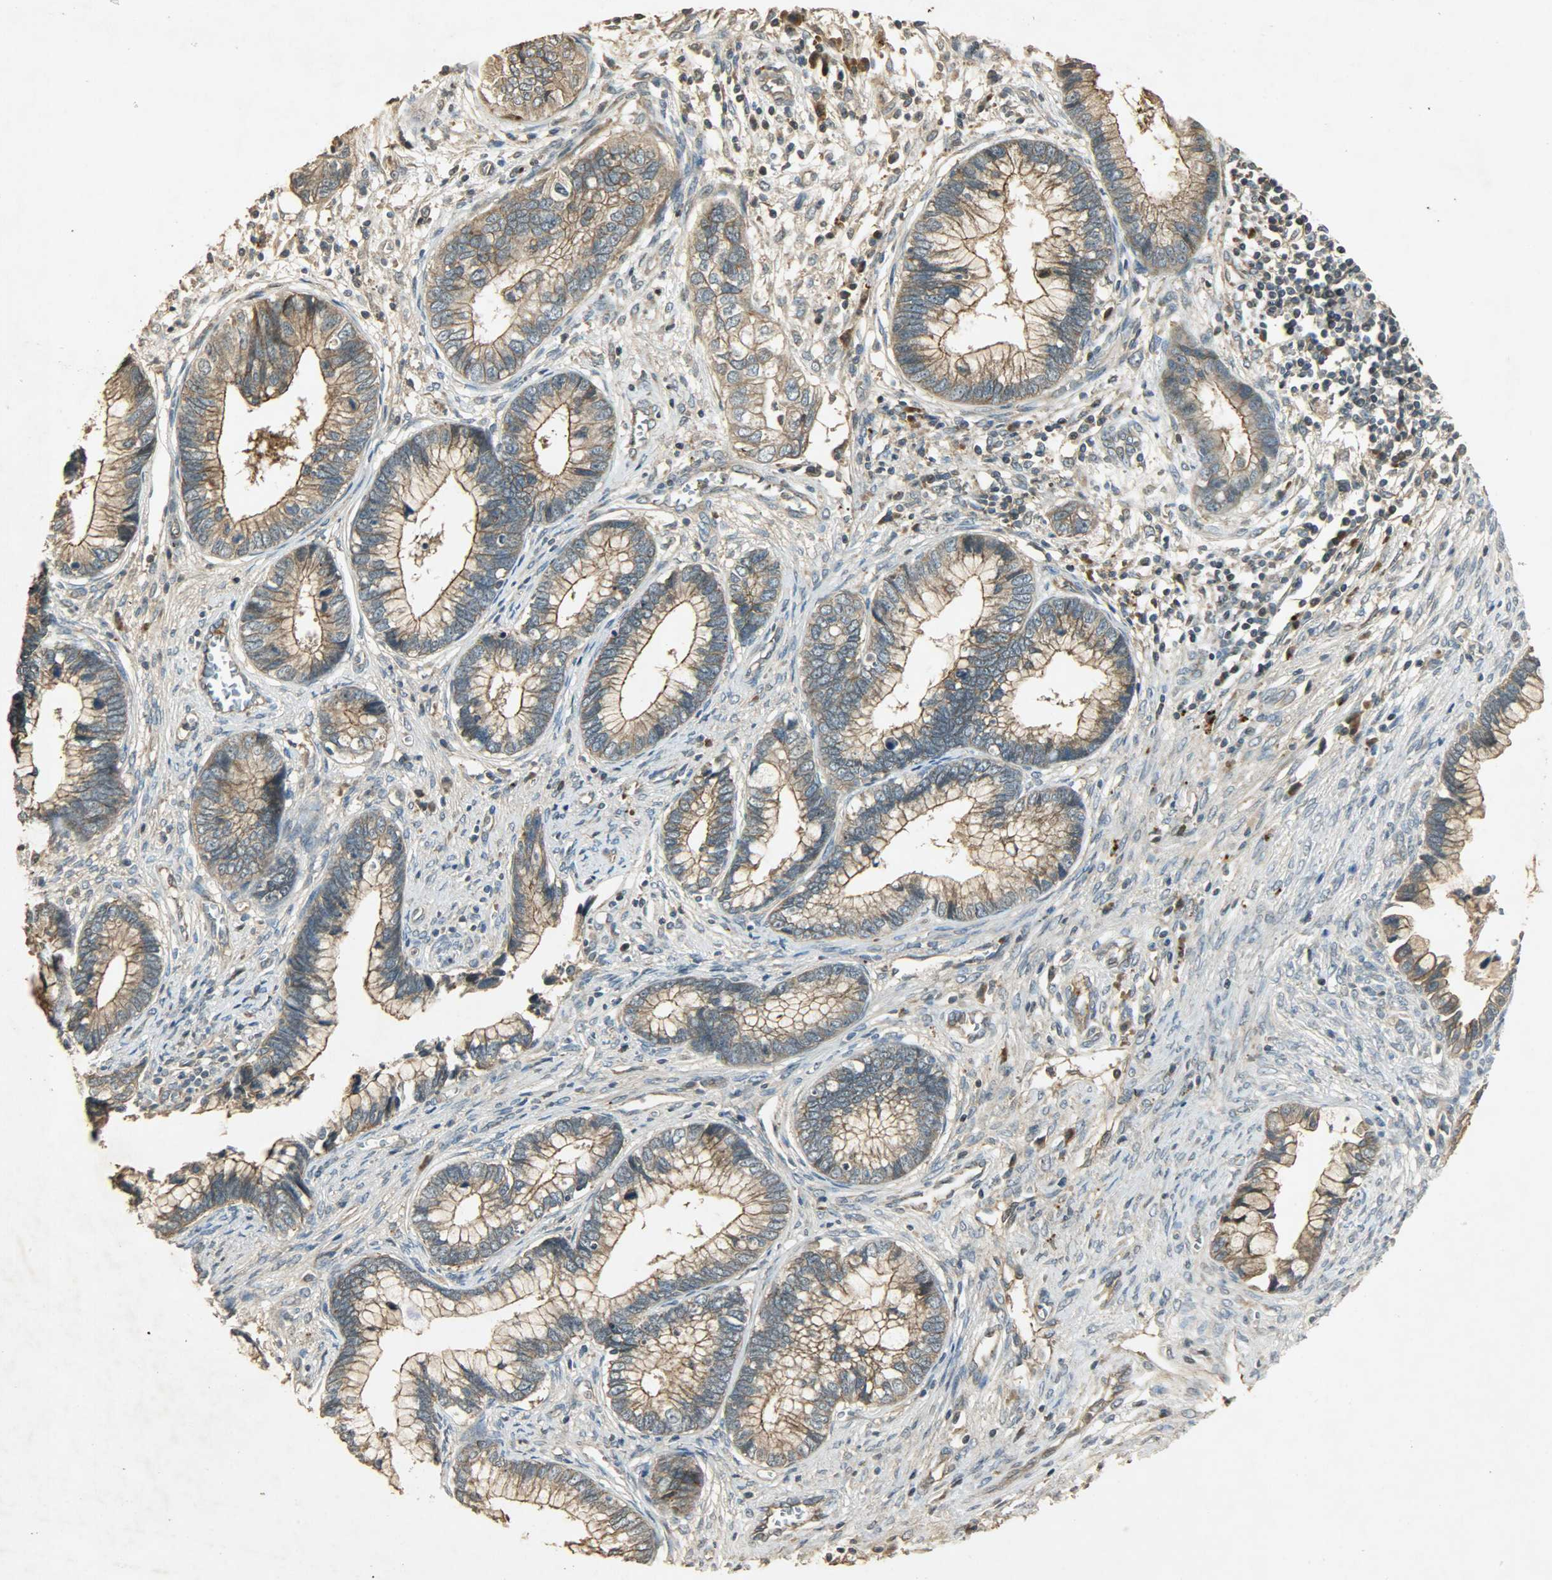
{"staining": {"intensity": "moderate", "quantity": ">75%", "location": "cytoplasmic/membranous"}, "tissue": "cervical cancer", "cell_type": "Tumor cells", "image_type": "cancer", "snomed": [{"axis": "morphology", "description": "Adenocarcinoma, NOS"}, {"axis": "topography", "description": "Cervix"}], "caption": "Protein staining shows moderate cytoplasmic/membranous expression in about >75% of tumor cells in cervical adenocarcinoma.", "gene": "ATP2B1", "patient": {"sex": "female", "age": 44}}